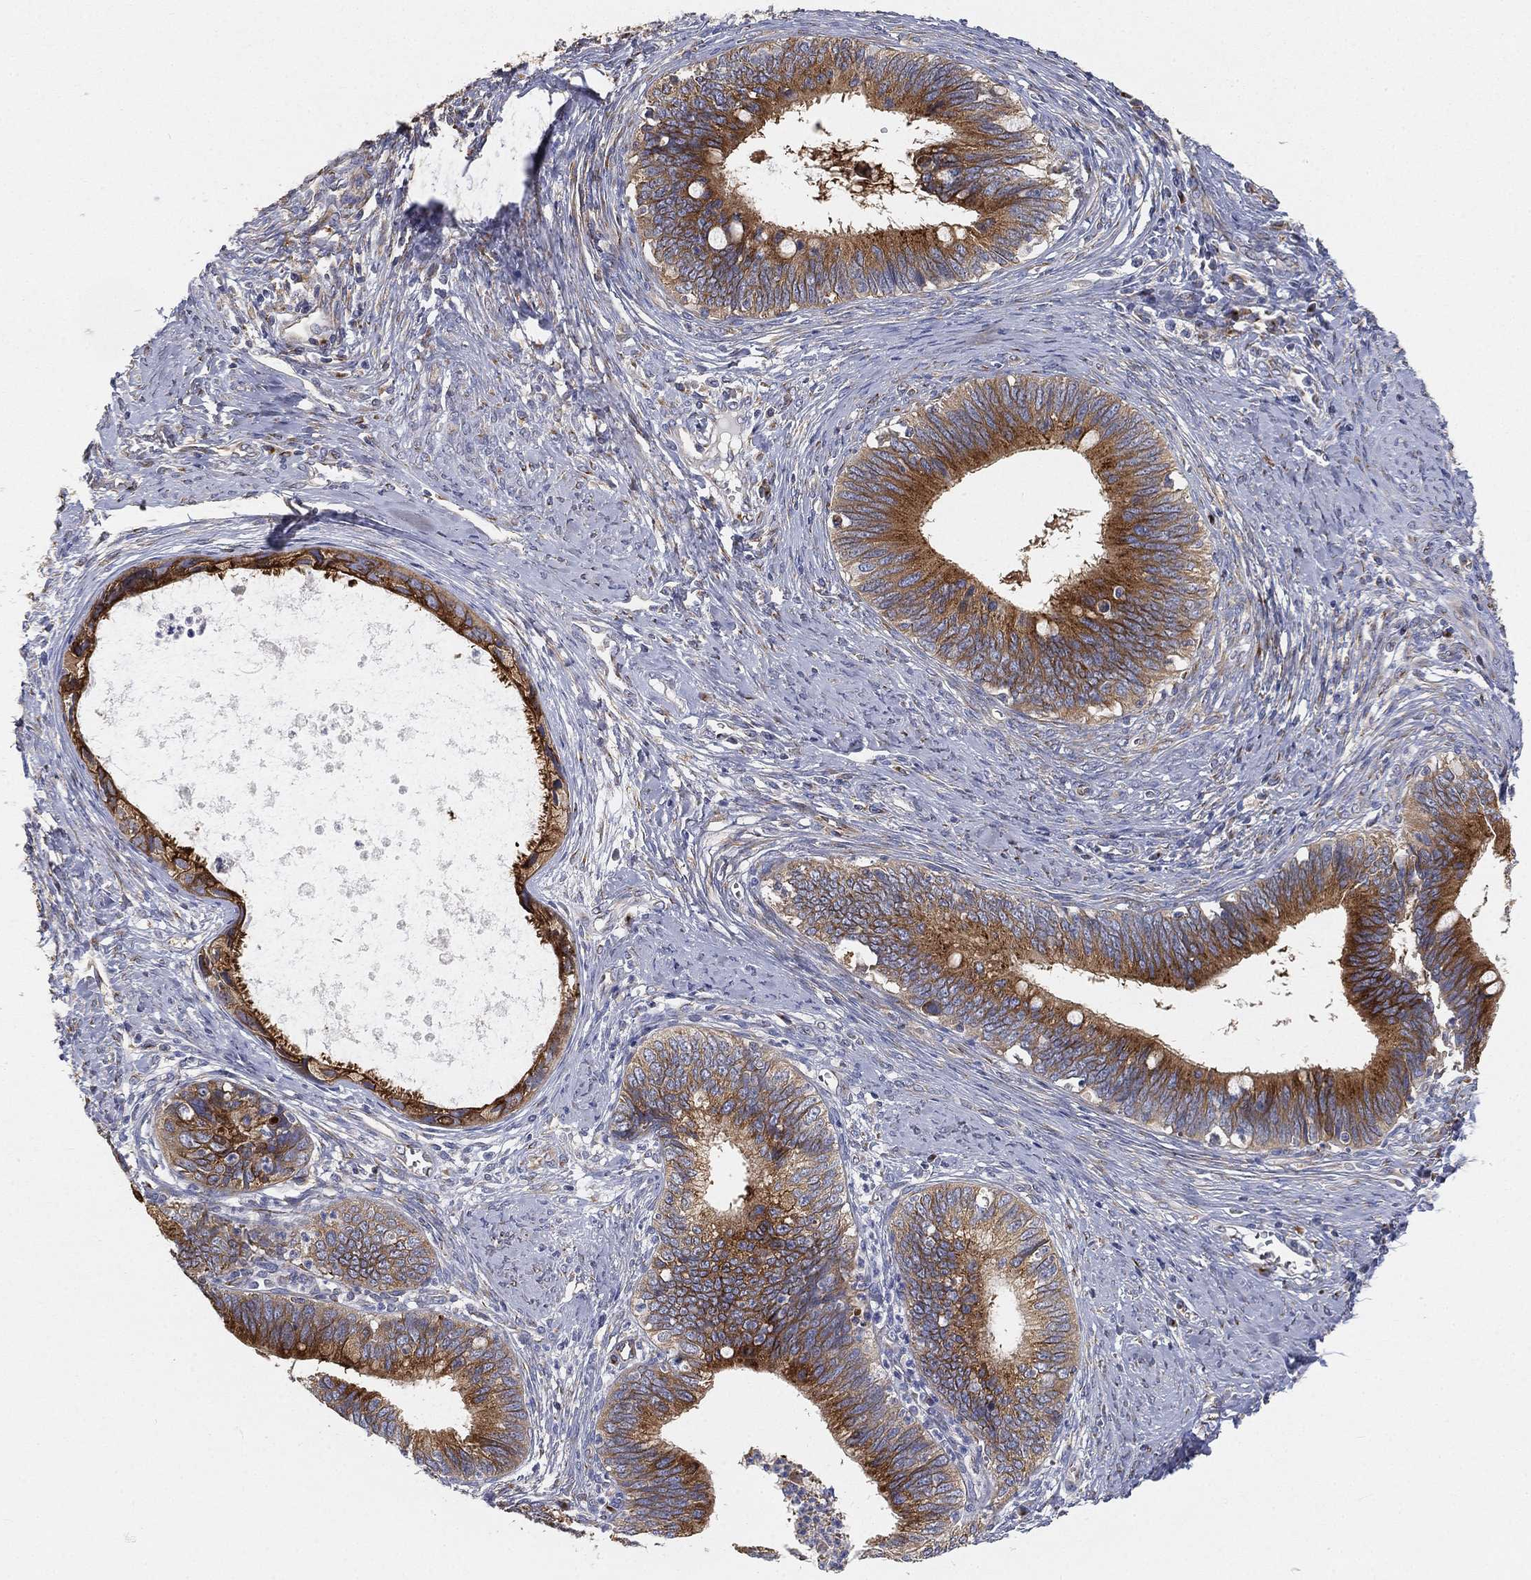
{"staining": {"intensity": "strong", "quantity": ">75%", "location": "cytoplasmic/membranous"}, "tissue": "cervical cancer", "cell_type": "Tumor cells", "image_type": "cancer", "snomed": [{"axis": "morphology", "description": "Adenocarcinoma, NOS"}, {"axis": "topography", "description": "Cervix"}], "caption": "Cervical cancer stained with immunohistochemistry exhibits strong cytoplasmic/membranous staining in about >75% of tumor cells. The staining was performed using DAB (3,3'-diaminobenzidine) to visualize the protein expression in brown, while the nuclei were stained in blue with hematoxylin (Magnification: 20x).", "gene": "TMEM25", "patient": {"sex": "female", "age": 42}}